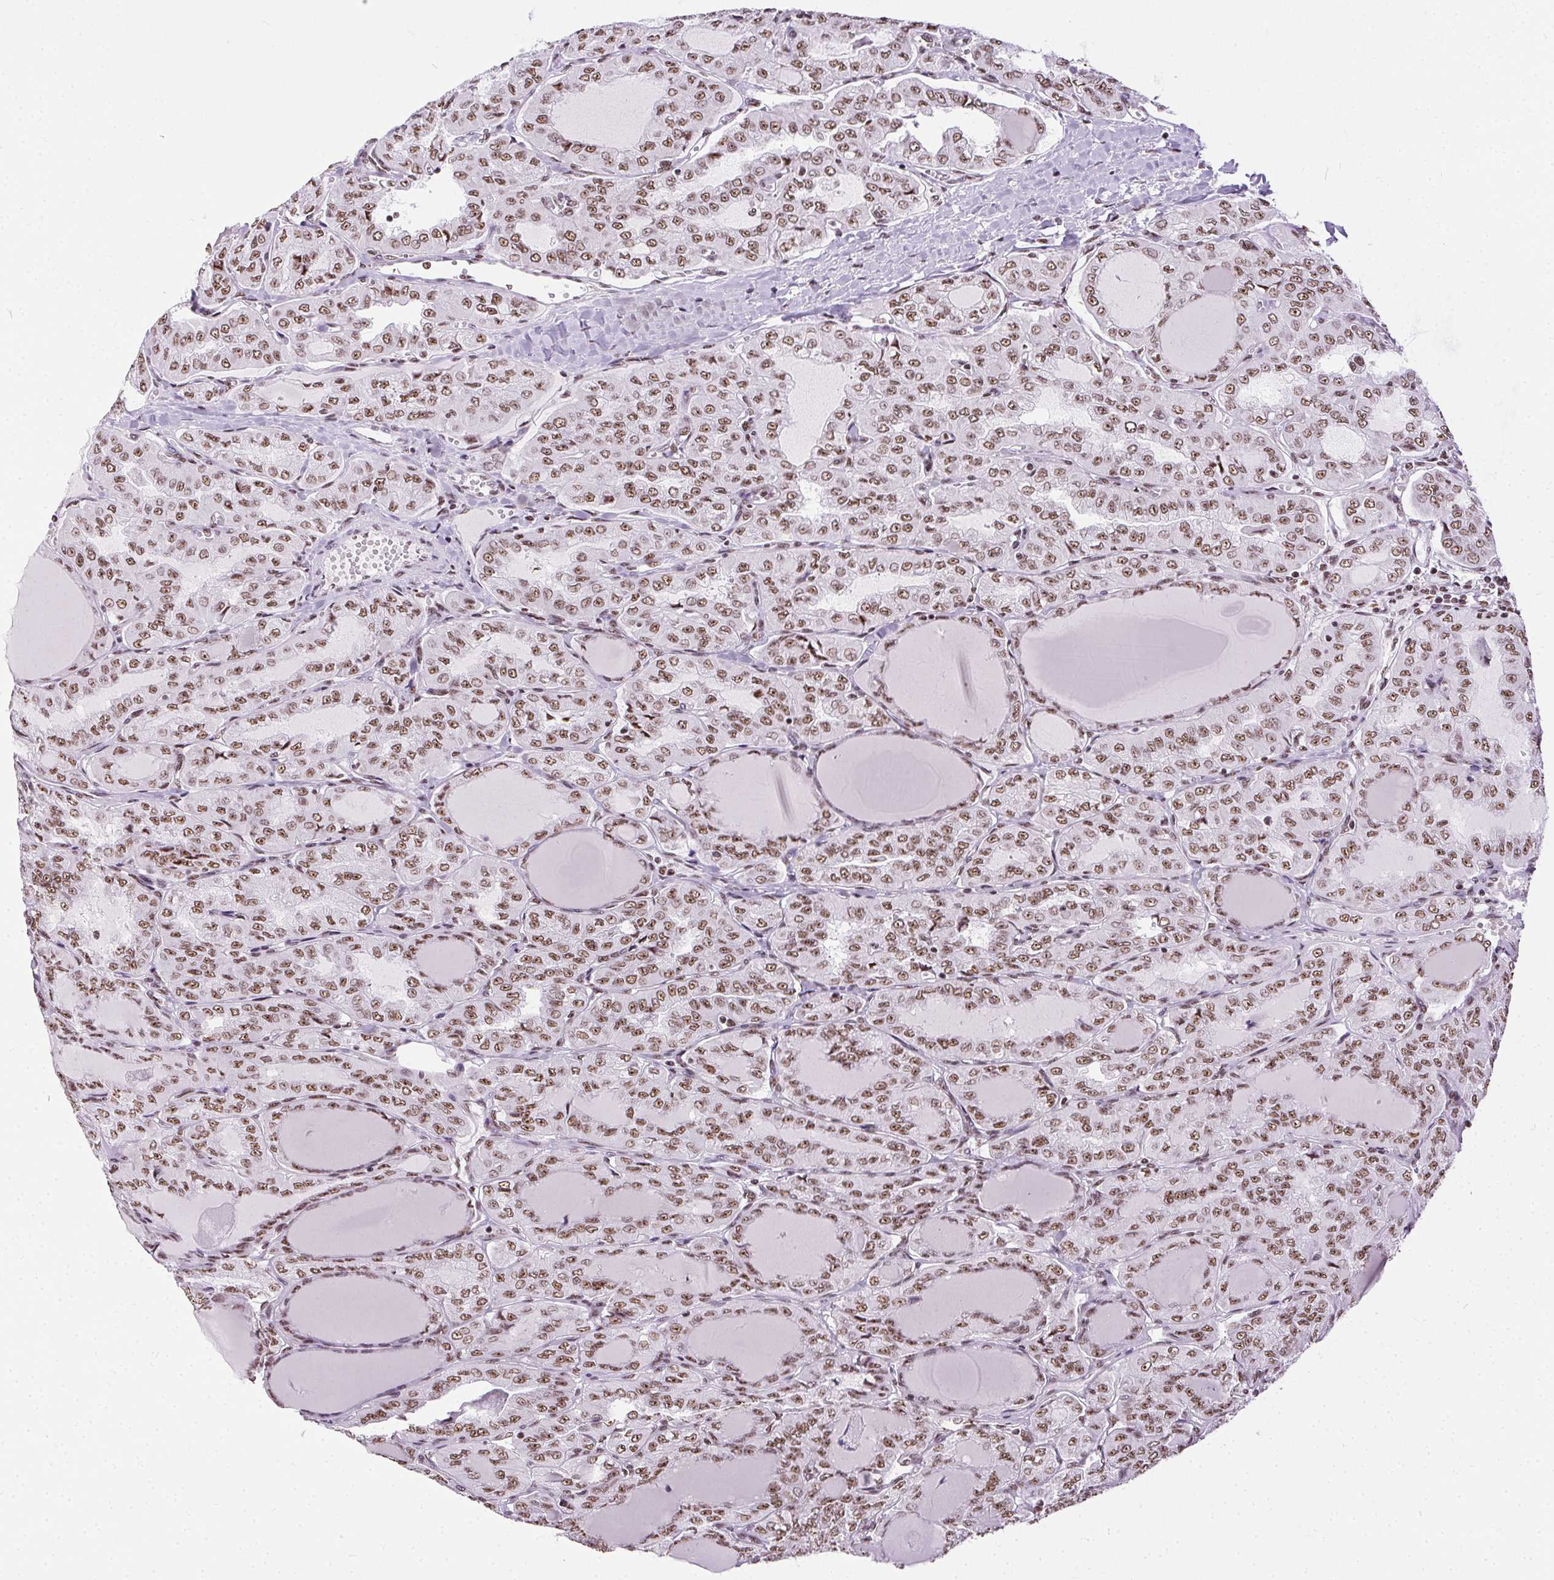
{"staining": {"intensity": "moderate", "quantity": ">75%", "location": "nuclear"}, "tissue": "thyroid cancer", "cell_type": "Tumor cells", "image_type": "cancer", "snomed": [{"axis": "morphology", "description": "Papillary adenocarcinoma, NOS"}, {"axis": "topography", "description": "Thyroid gland"}], "caption": "A photomicrograph of human thyroid cancer (papillary adenocarcinoma) stained for a protein demonstrates moderate nuclear brown staining in tumor cells.", "gene": "TRA2B", "patient": {"sex": "male", "age": 20}}